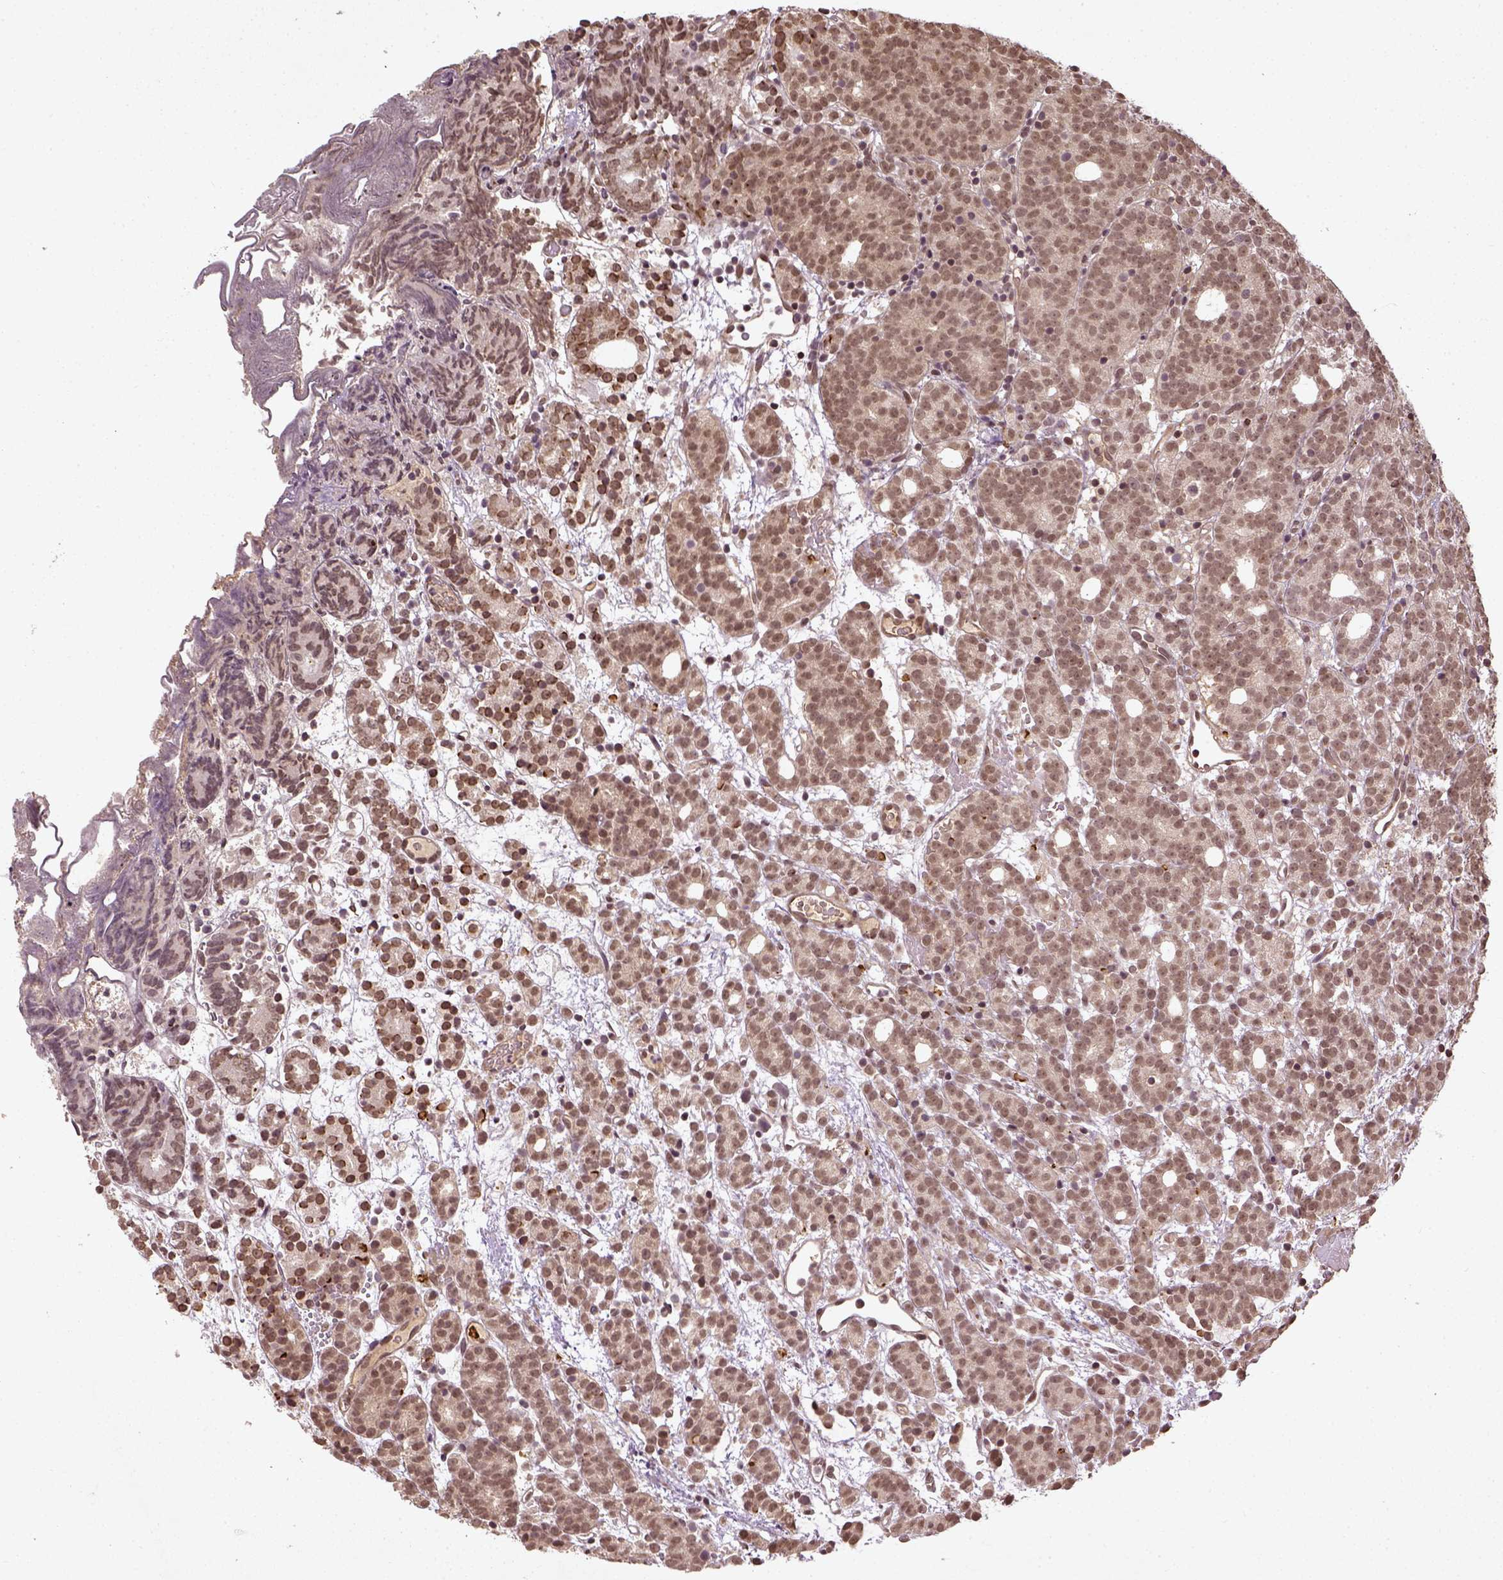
{"staining": {"intensity": "moderate", "quantity": ">75%", "location": "nuclear"}, "tissue": "prostate cancer", "cell_type": "Tumor cells", "image_type": "cancer", "snomed": [{"axis": "morphology", "description": "Adenocarcinoma, High grade"}, {"axis": "topography", "description": "Prostate"}], "caption": "Moderate nuclear expression for a protein is seen in about >75% of tumor cells of adenocarcinoma (high-grade) (prostate) using immunohistochemistry.", "gene": "BANF1", "patient": {"sex": "male", "age": 53}}